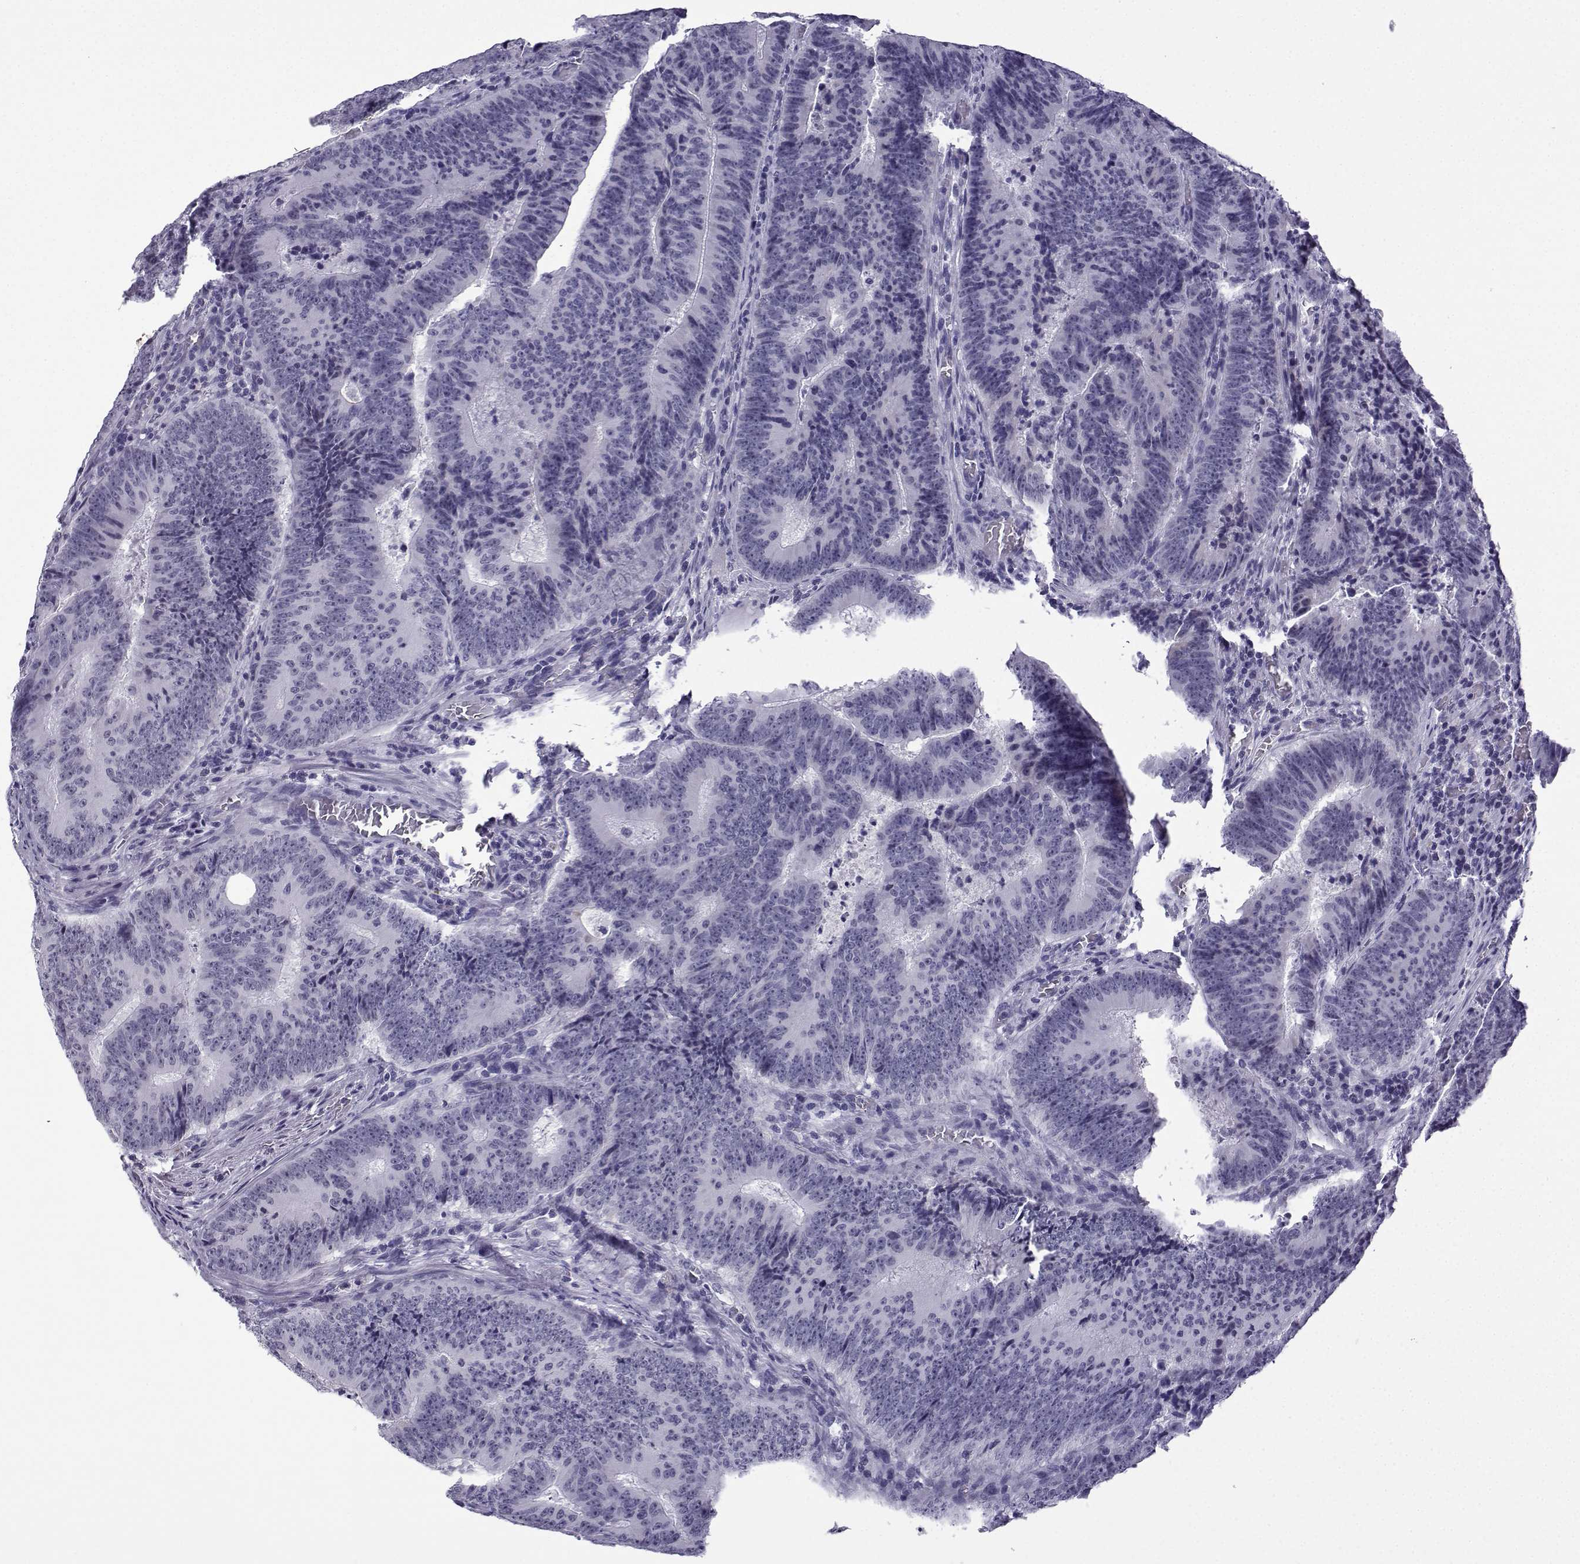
{"staining": {"intensity": "negative", "quantity": "none", "location": "none"}, "tissue": "colorectal cancer", "cell_type": "Tumor cells", "image_type": "cancer", "snomed": [{"axis": "morphology", "description": "Adenocarcinoma, NOS"}, {"axis": "topography", "description": "Colon"}], "caption": "A high-resolution histopathology image shows immunohistochemistry (IHC) staining of colorectal cancer (adenocarcinoma), which shows no significant positivity in tumor cells. (Brightfield microscopy of DAB immunohistochemistry (IHC) at high magnification).", "gene": "MRGBP", "patient": {"sex": "female", "age": 82}}